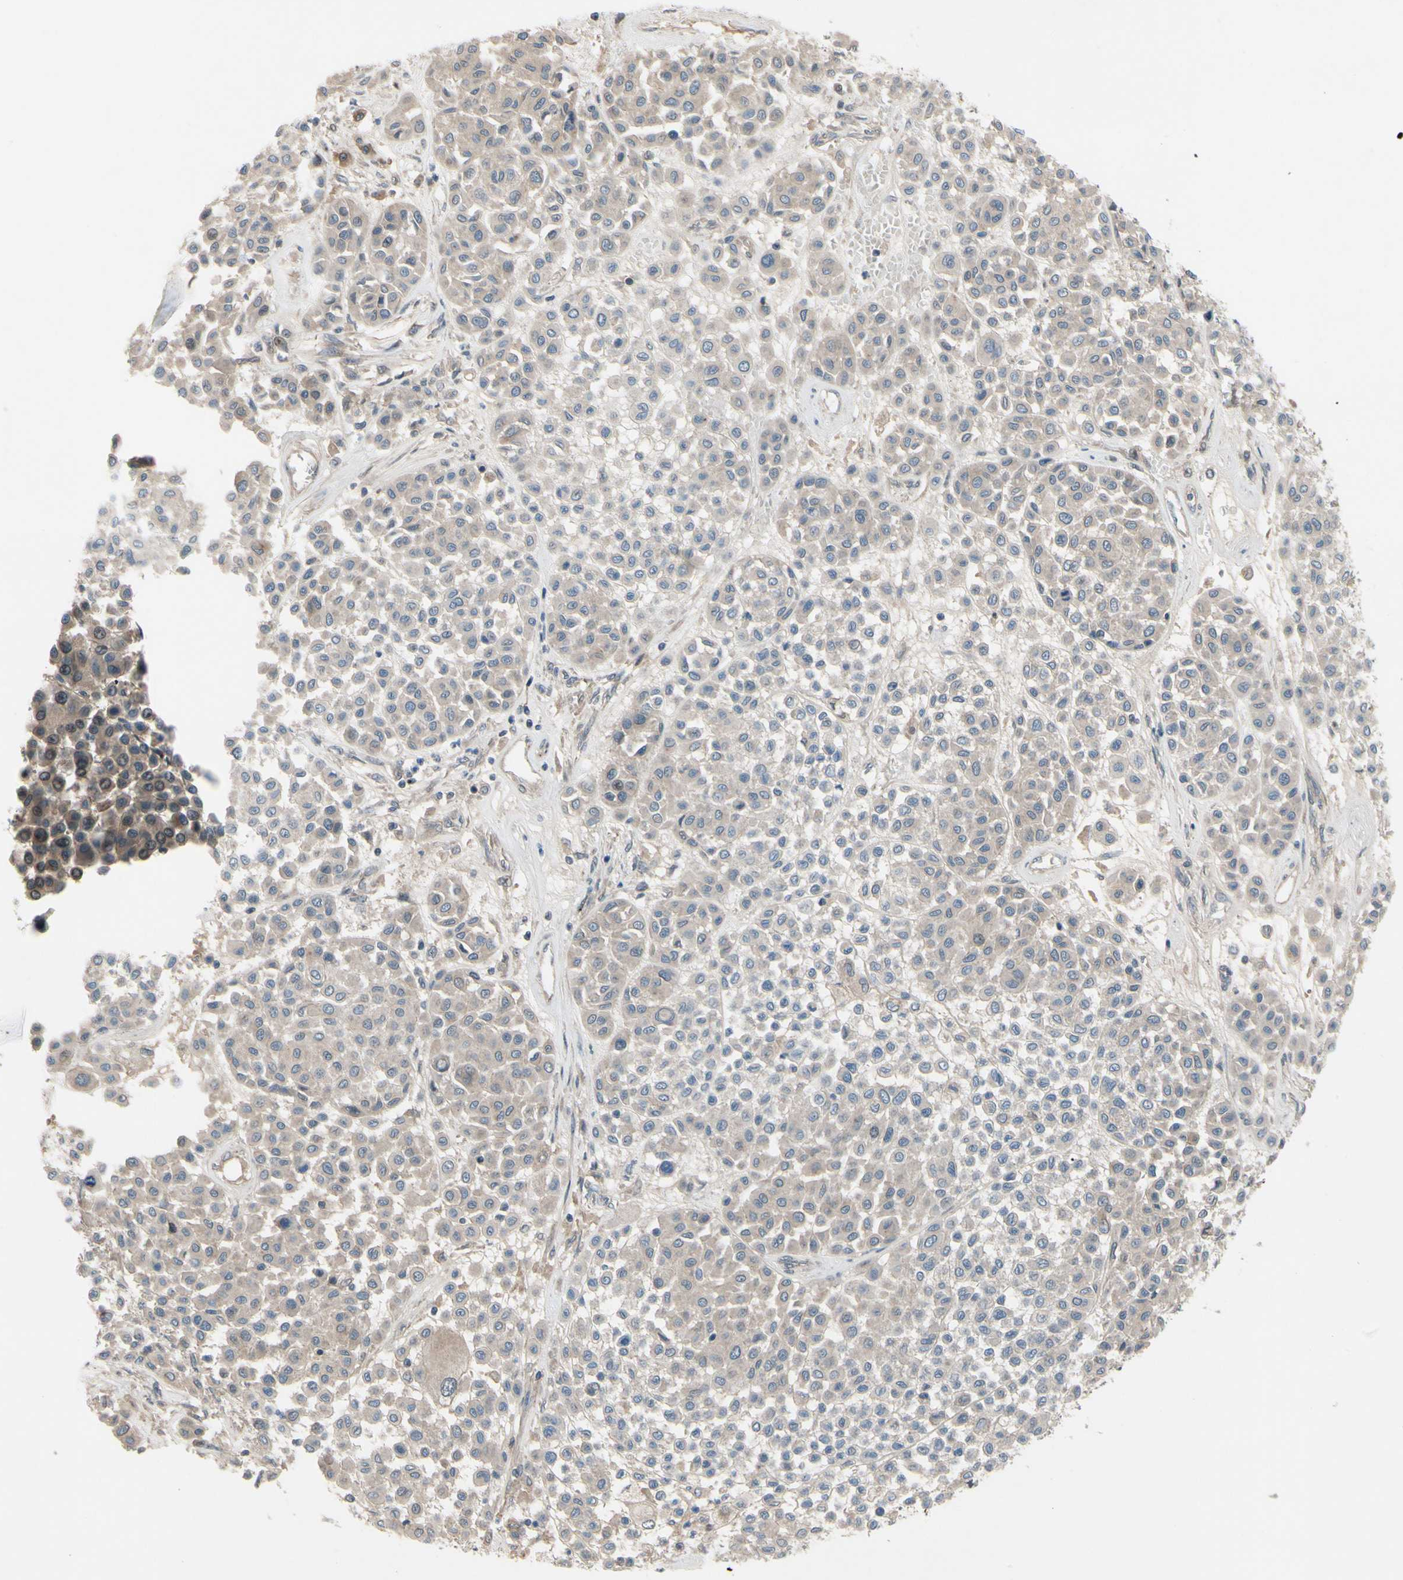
{"staining": {"intensity": "weak", "quantity": "<25%", "location": "cytoplasmic/membranous"}, "tissue": "melanoma", "cell_type": "Tumor cells", "image_type": "cancer", "snomed": [{"axis": "morphology", "description": "Malignant melanoma, Metastatic site"}, {"axis": "topography", "description": "Soft tissue"}], "caption": "Tumor cells show no significant expression in melanoma.", "gene": "ICAM5", "patient": {"sex": "male", "age": 41}}